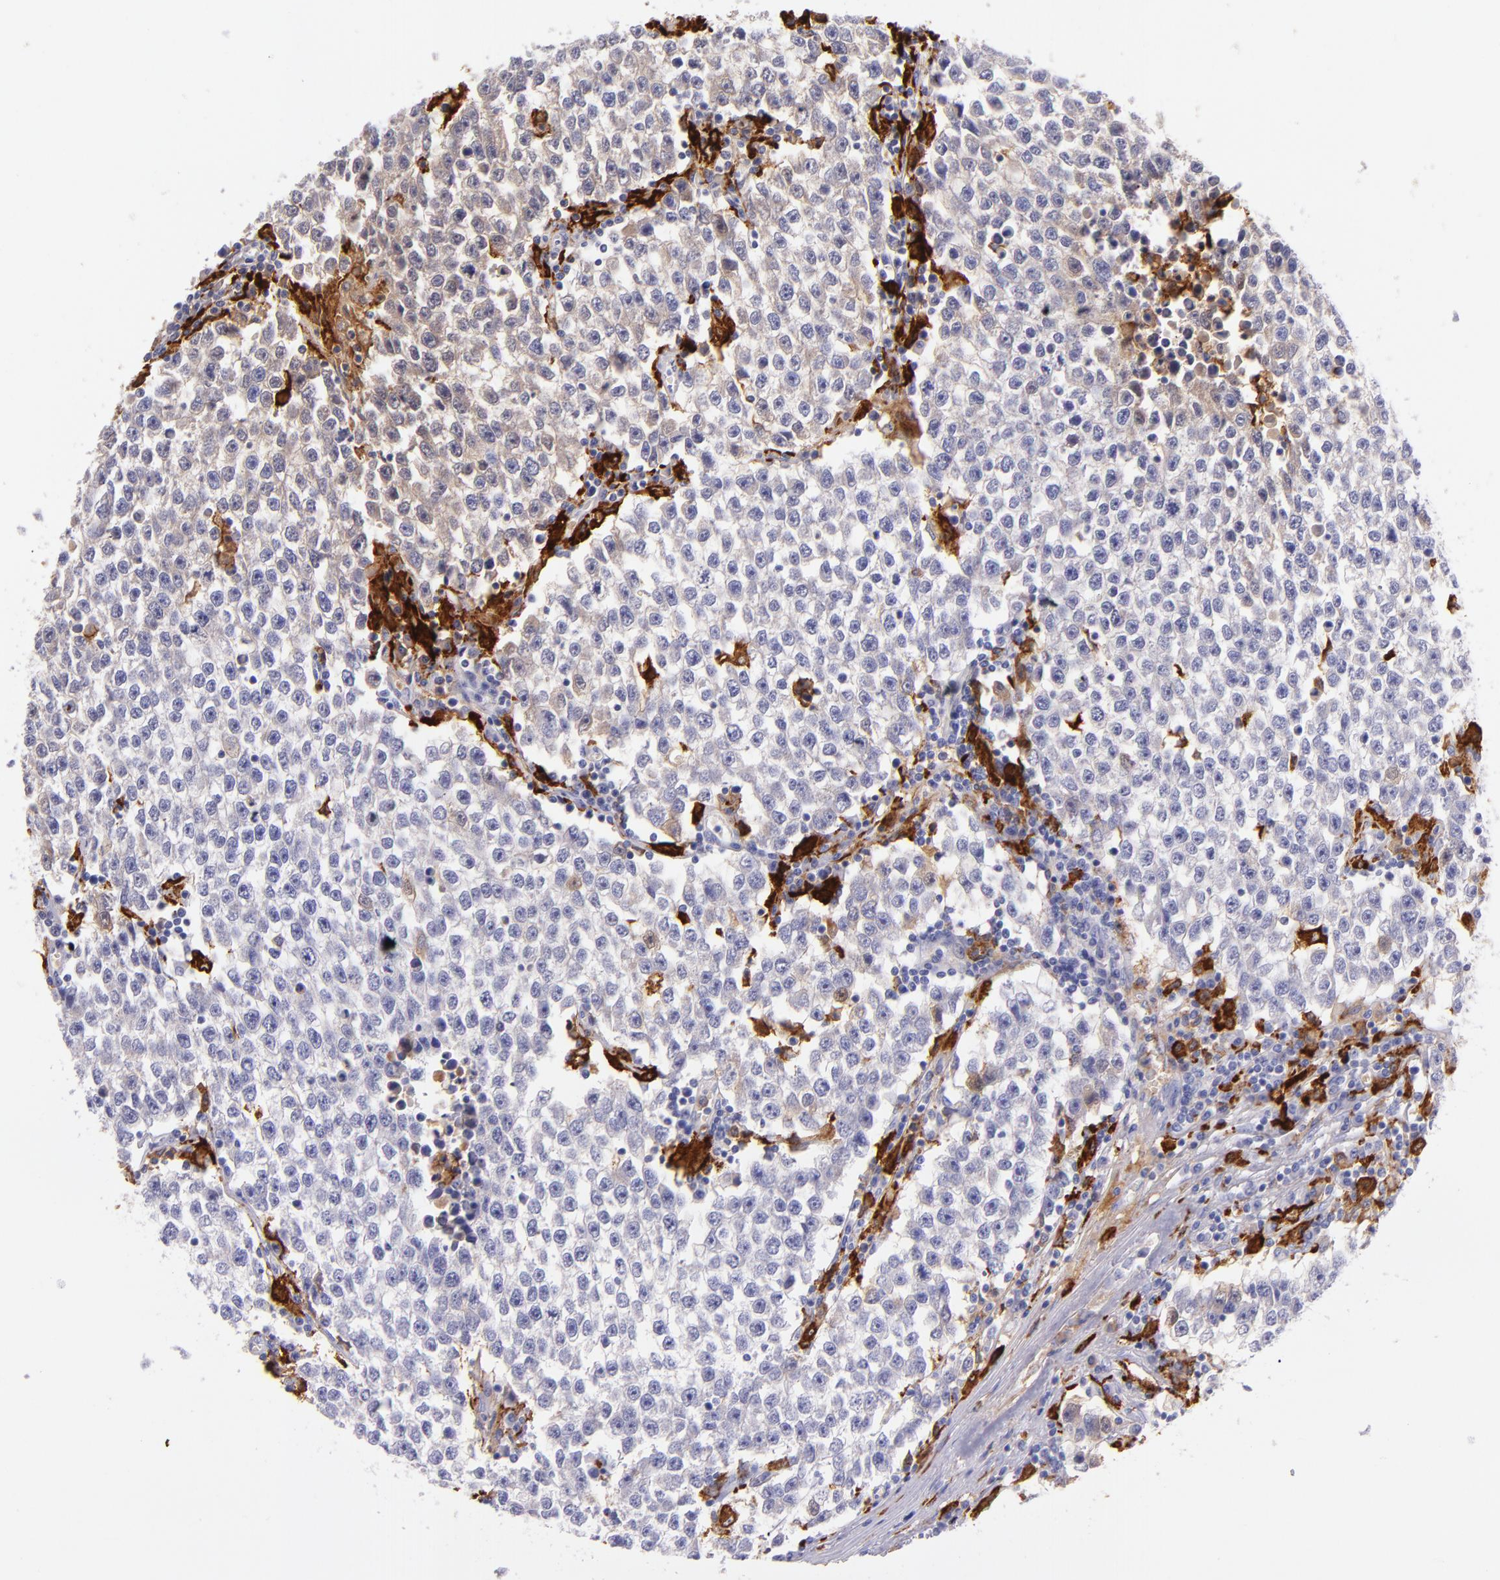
{"staining": {"intensity": "weak", "quantity": "<25%", "location": "cytoplasmic/membranous"}, "tissue": "testis cancer", "cell_type": "Tumor cells", "image_type": "cancer", "snomed": [{"axis": "morphology", "description": "Seminoma, NOS"}, {"axis": "topography", "description": "Testis"}], "caption": "This is a histopathology image of IHC staining of testis cancer (seminoma), which shows no expression in tumor cells. Nuclei are stained in blue.", "gene": "CD163", "patient": {"sex": "male", "age": 36}}